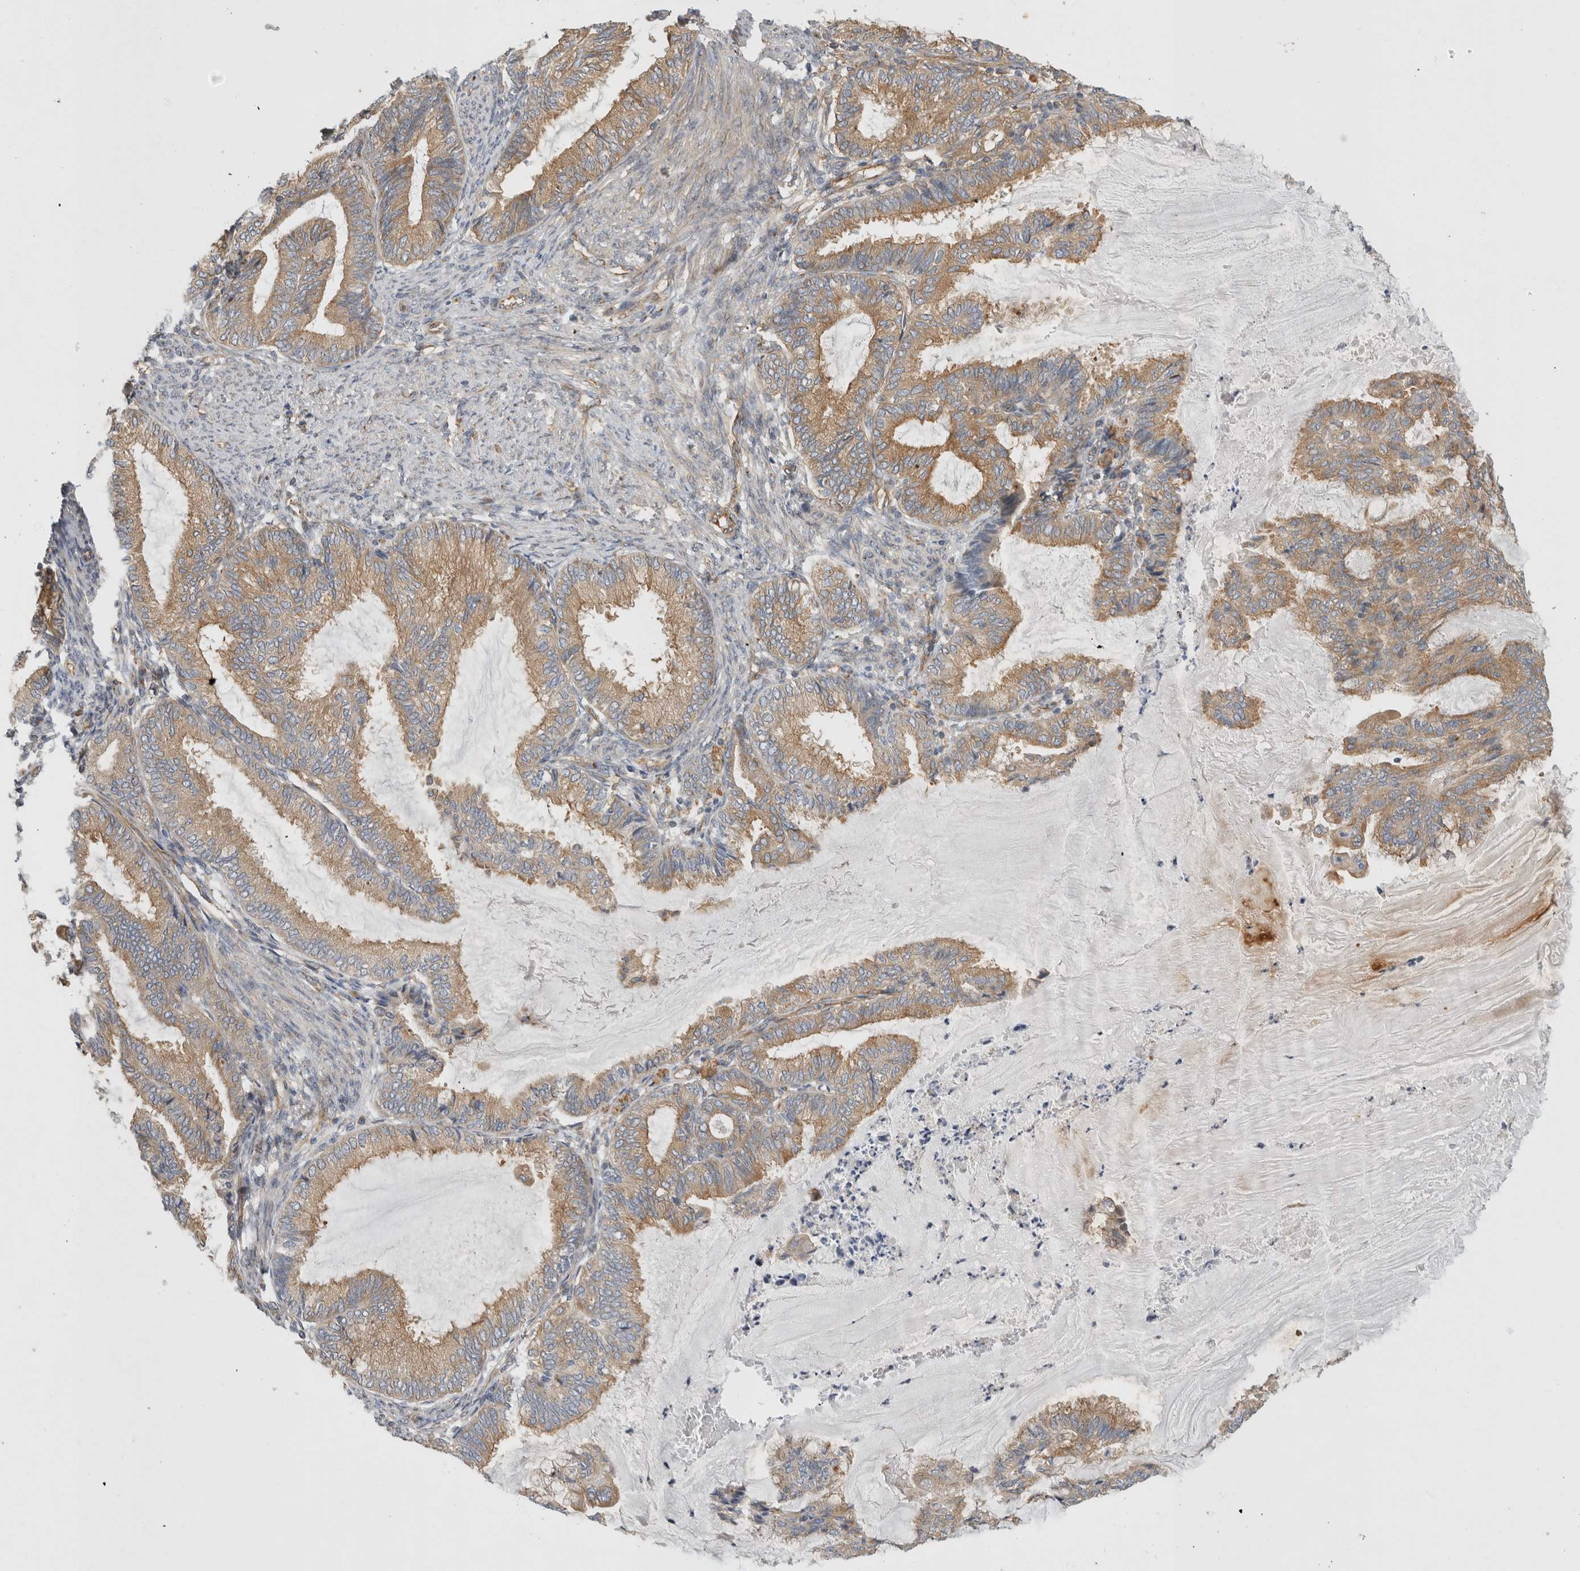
{"staining": {"intensity": "weak", "quantity": ">75%", "location": "cytoplasmic/membranous"}, "tissue": "endometrial cancer", "cell_type": "Tumor cells", "image_type": "cancer", "snomed": [{"axis": "morphology", "description": "Adenocarcinoma, NOS"}, {"axis": "topography", "description": "Endometrium"}], "caption": "DAB immunohistochemical staining of human endometrial cancer (adenocarcinoma) reveals weak cytoplasmic/membranous protein expression in approximately >75% of tumor cells. (DAB (3,3'-diaminobenzidine) IHC, brown staining for protein, blue staining for nuclei).", "gene": "GPR150", "patient": {"sex": "female", "age": 86}}